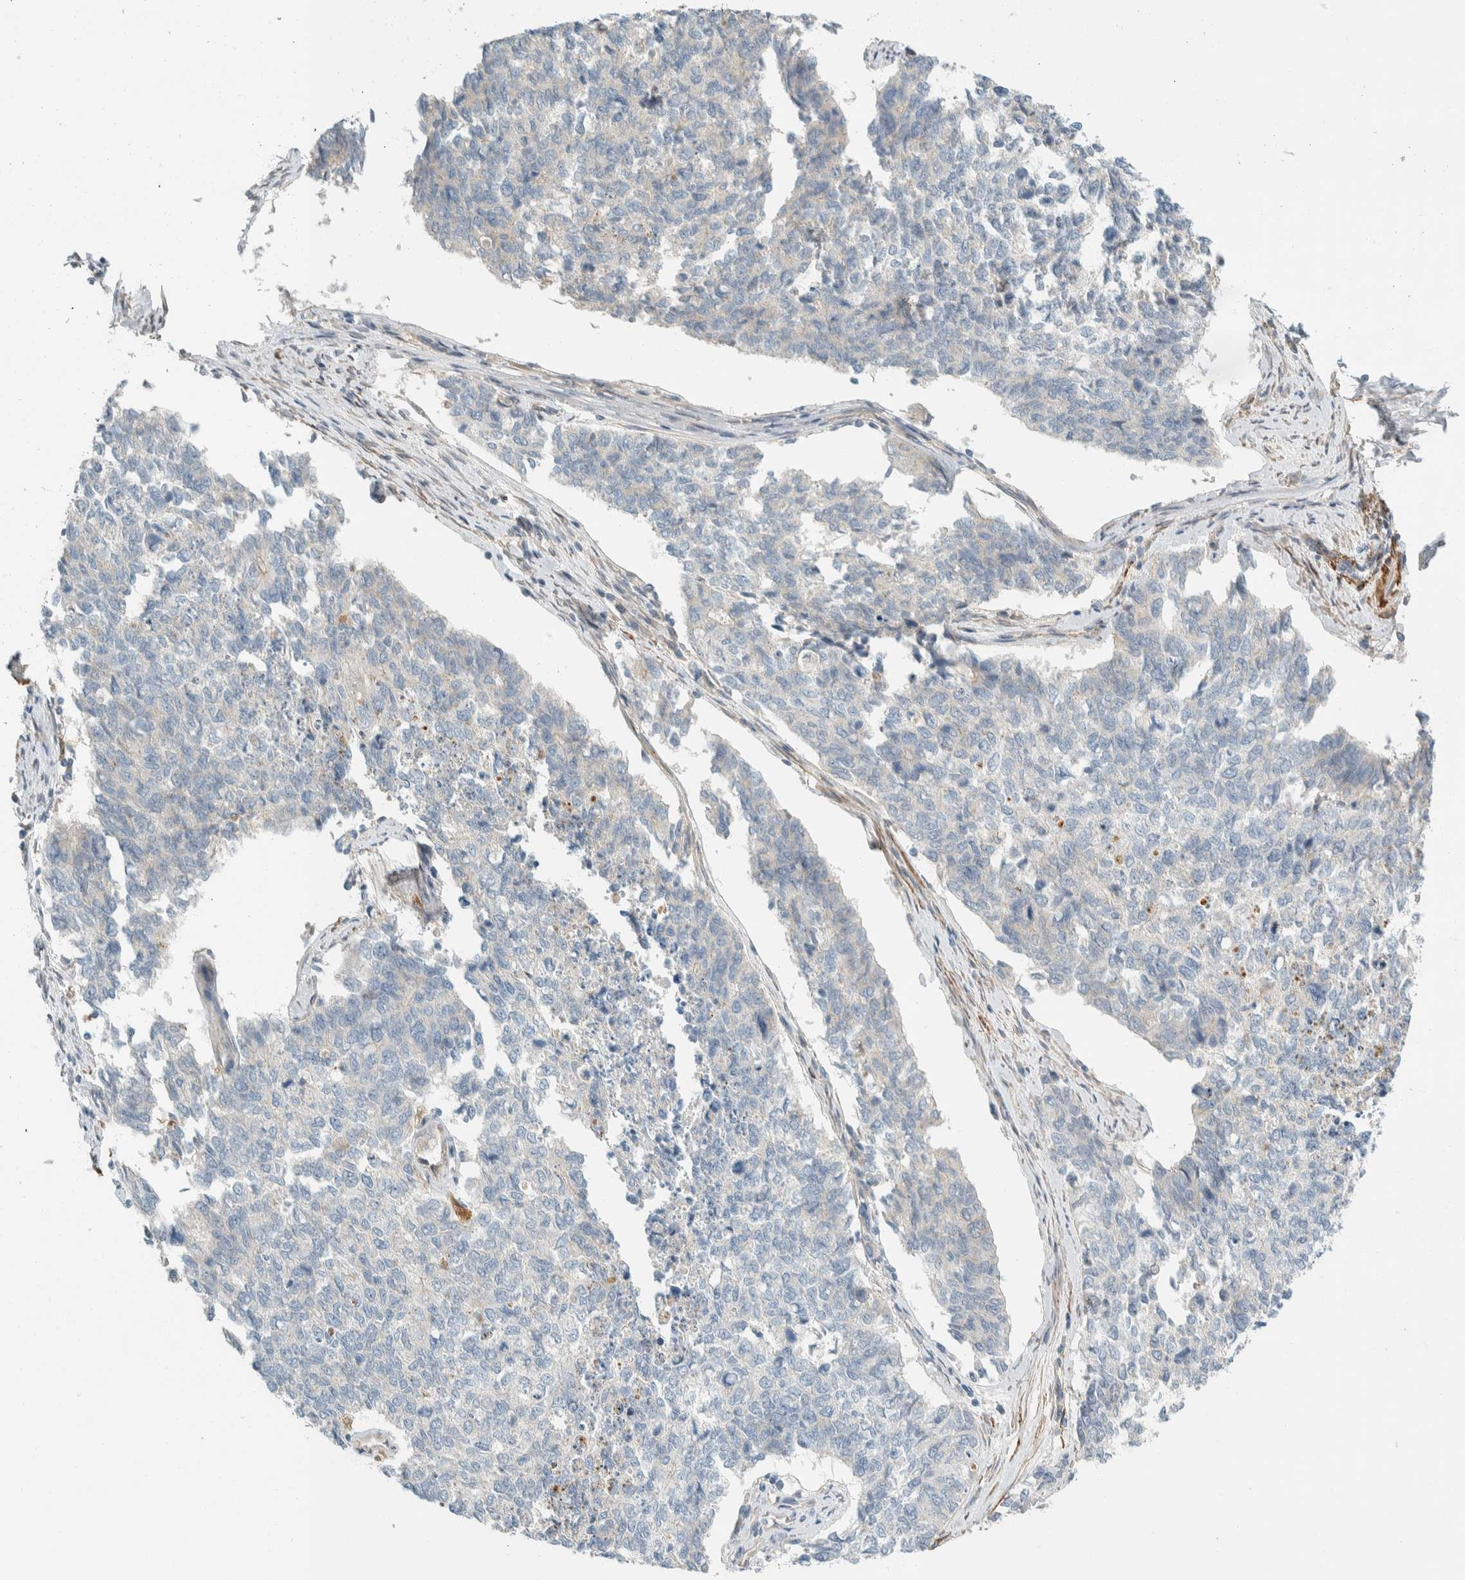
{"staining": {"intensity": "negative", "quantity": "none", "location": "none"}, "tissue": "cervical cancer", "cell_type": "Tumor cells", "image_type": "cancer", "snomed": [{"axis": "morphology", "description": "Squamous cell carcinoma, NOS"}, {"axis": "topography", "description": "Cervix"}], "caption": "Immunohistochemistry (IHC) micrograph of cervical cancer stained for a protein (brown), which reveals no staining in tumor cells.", "gene": "CDR2", "patient": {"sex": "female", "age": 63}}